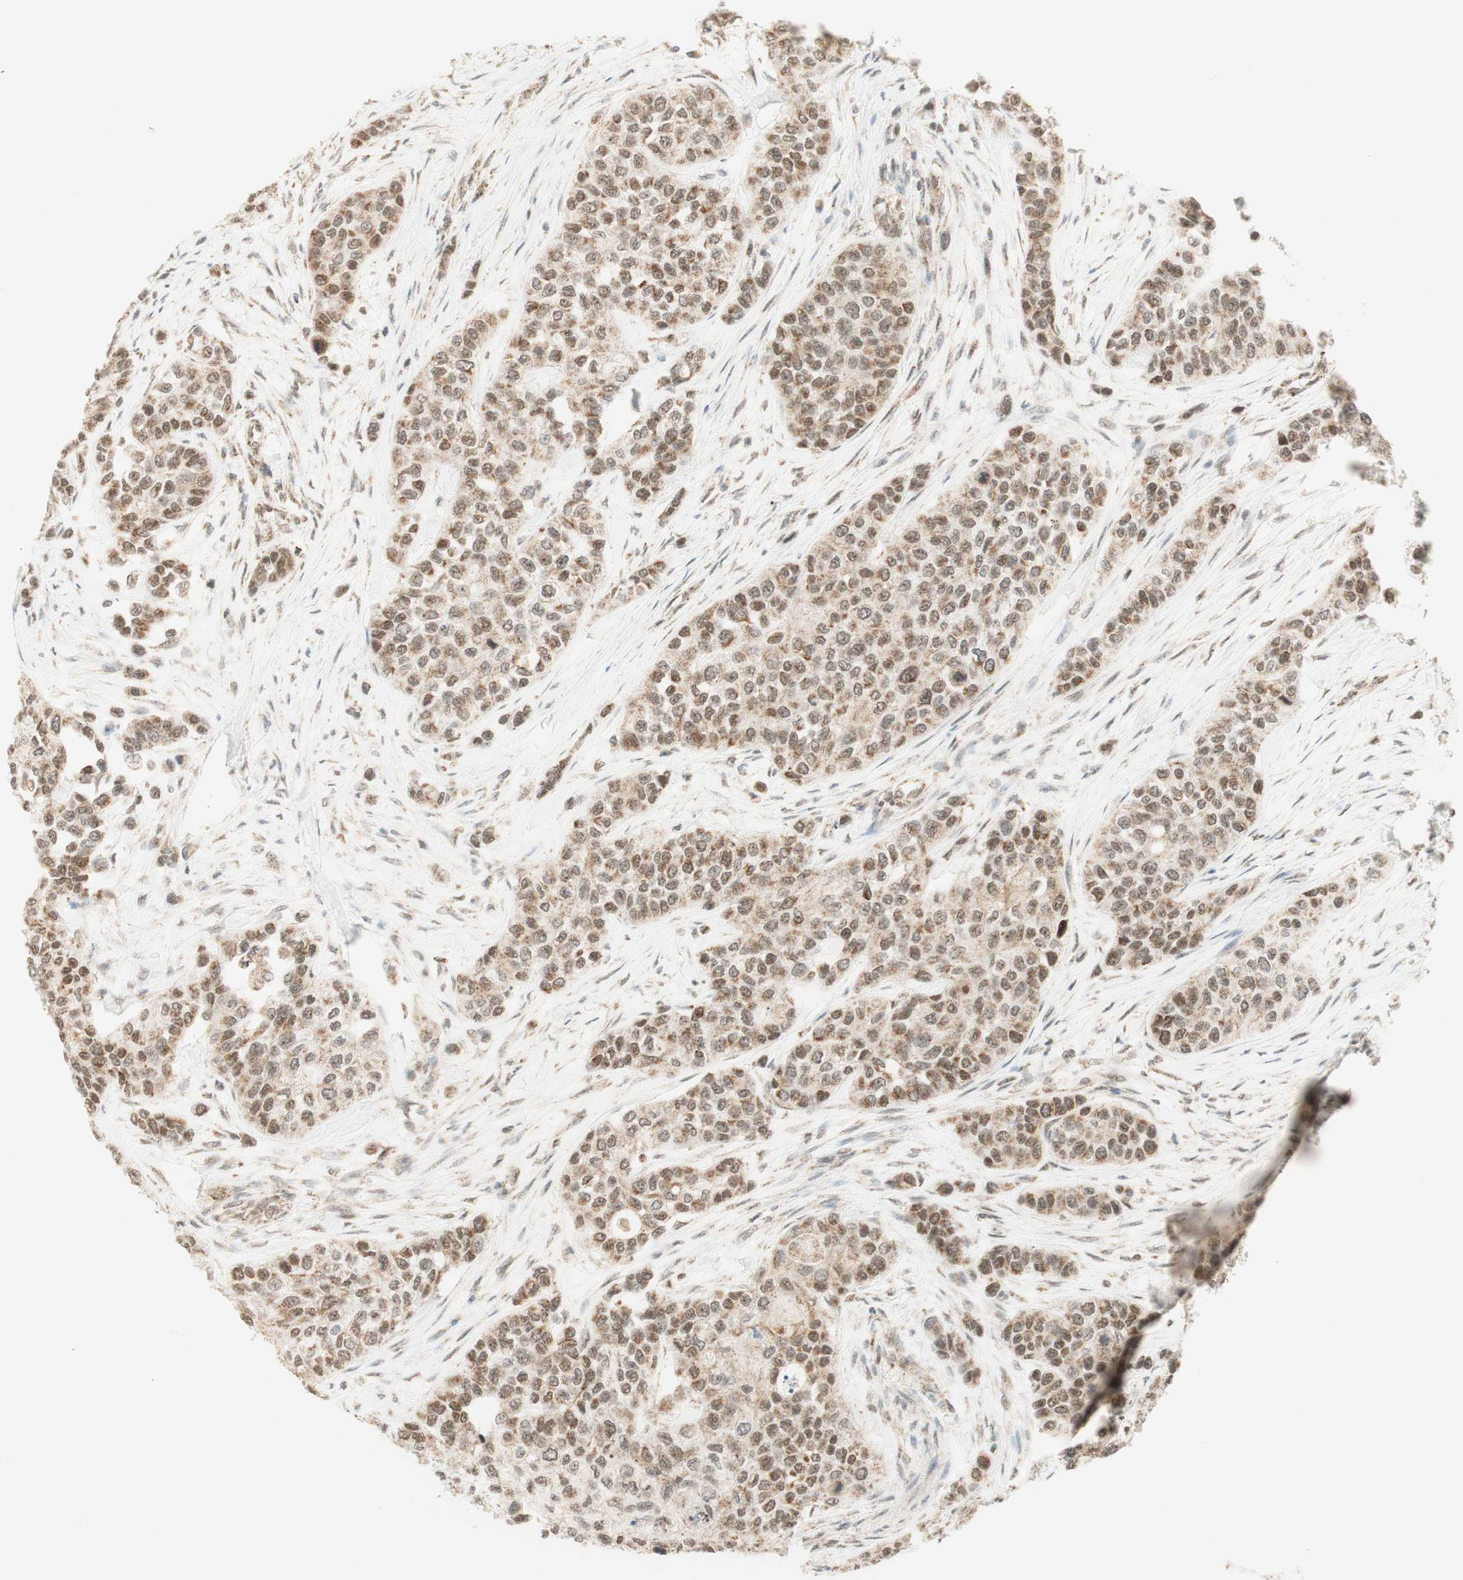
{"staining": {"intensity": "moderate", "quantity": ">75%", "location": "cytoplasmic/membranous,nuclear"}, "tissue": "urothelial cancer", "cell_type": "Tumor cells", "image_type": "cancer", "snomed": [{"axis": "morphology", "description": "Urothelial carcinoma, High grade"}, {"axis": "topography", "description": "Urinary bladder"}], "caption": "Immunohistochemistry micrograph of neoplastic tissue: urothelial cancer stained using immunohistochemistry shows medium levels of moderate protein expression localized specifically in the cytoplasmic/membranous and nuclear of tumor cells, appearing as a cytoplasmic/membranous and nuclear brown color.", "gene": "ZNF782", "patient": {"sex": "female", "age": 56}}